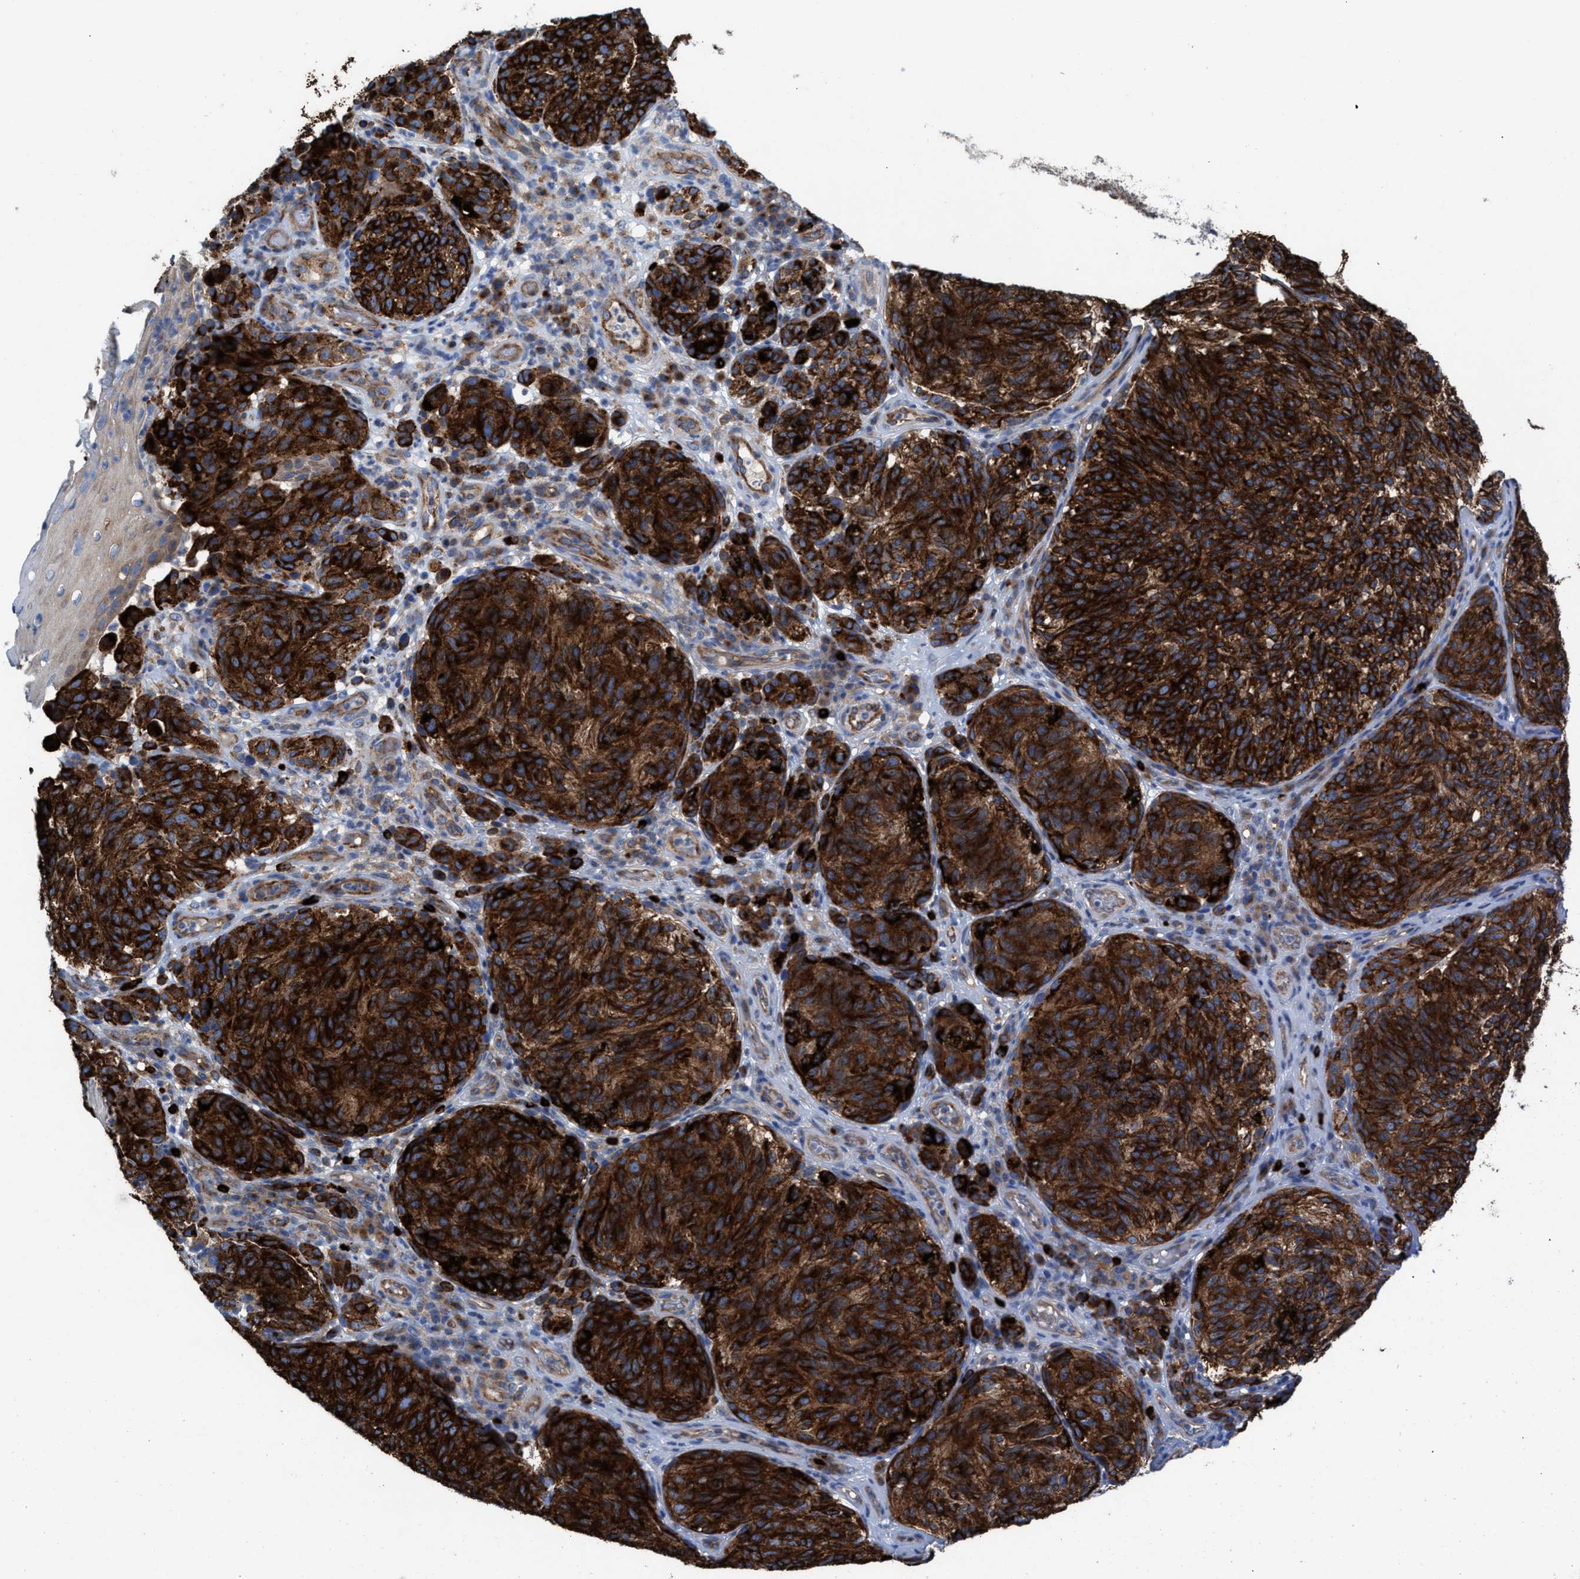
{"staining": {"intensity": "strong", "quantity": ">75%", "location": "cytoplasmic/membranous"}, "tissue": "melanoma", "cell_type": "Tumor cells", "image_type": "cancer", "snomed": [{"axis": "morphology", "description": "Malignant melanoma, NOS"}, {"axis": "topography", "description": "Skin"}], "caption": "Immunohistochemistry (DAB (3,3'-diaminobenzidine)) staining of human melanoma exhibits strong cytoplasmic/membranous protein staining in about >75% of tumor cells.", "gene": "NYAP1", "patient": {"sex": "female", "age": 73}}